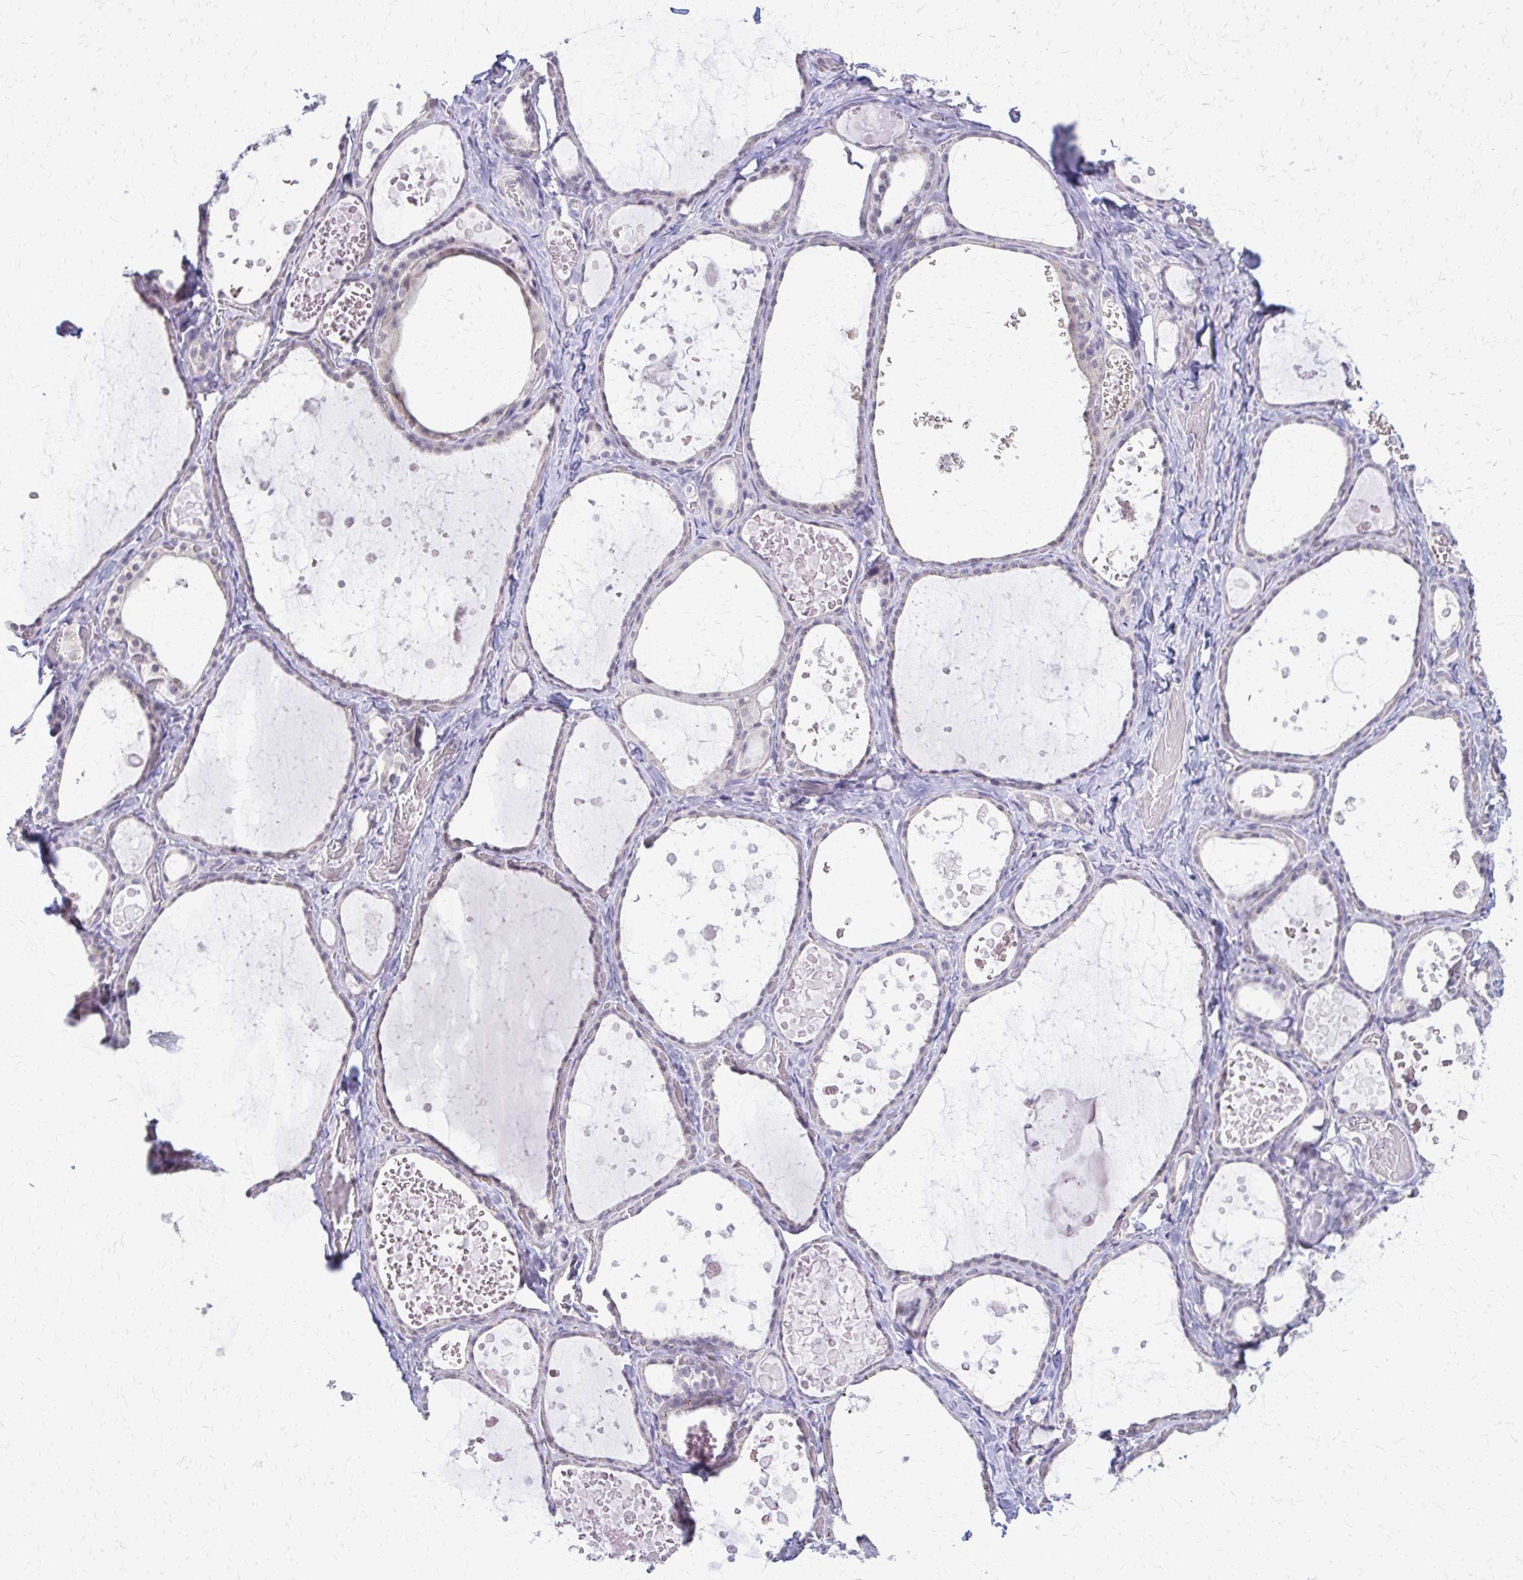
{"staining": {"intensity": "negative", "quantity": "none", "location": "none"}, "tissue": "thyroid gland", "cell_type": "Glandular cells", "image_type": "normal", "snomed": [{"axis": "morphology", "description": "Normal tissue, NOS"}, {"axis": "topography", "description": "Thyroid gland"}], "caption": "High power microscopy image of an IHC photomicrograph of normal thyroid gland, revealing no significant positivity in glandular cells.", "gene": "PLCB1", "patient": {"sex": "female", "age": 56}}